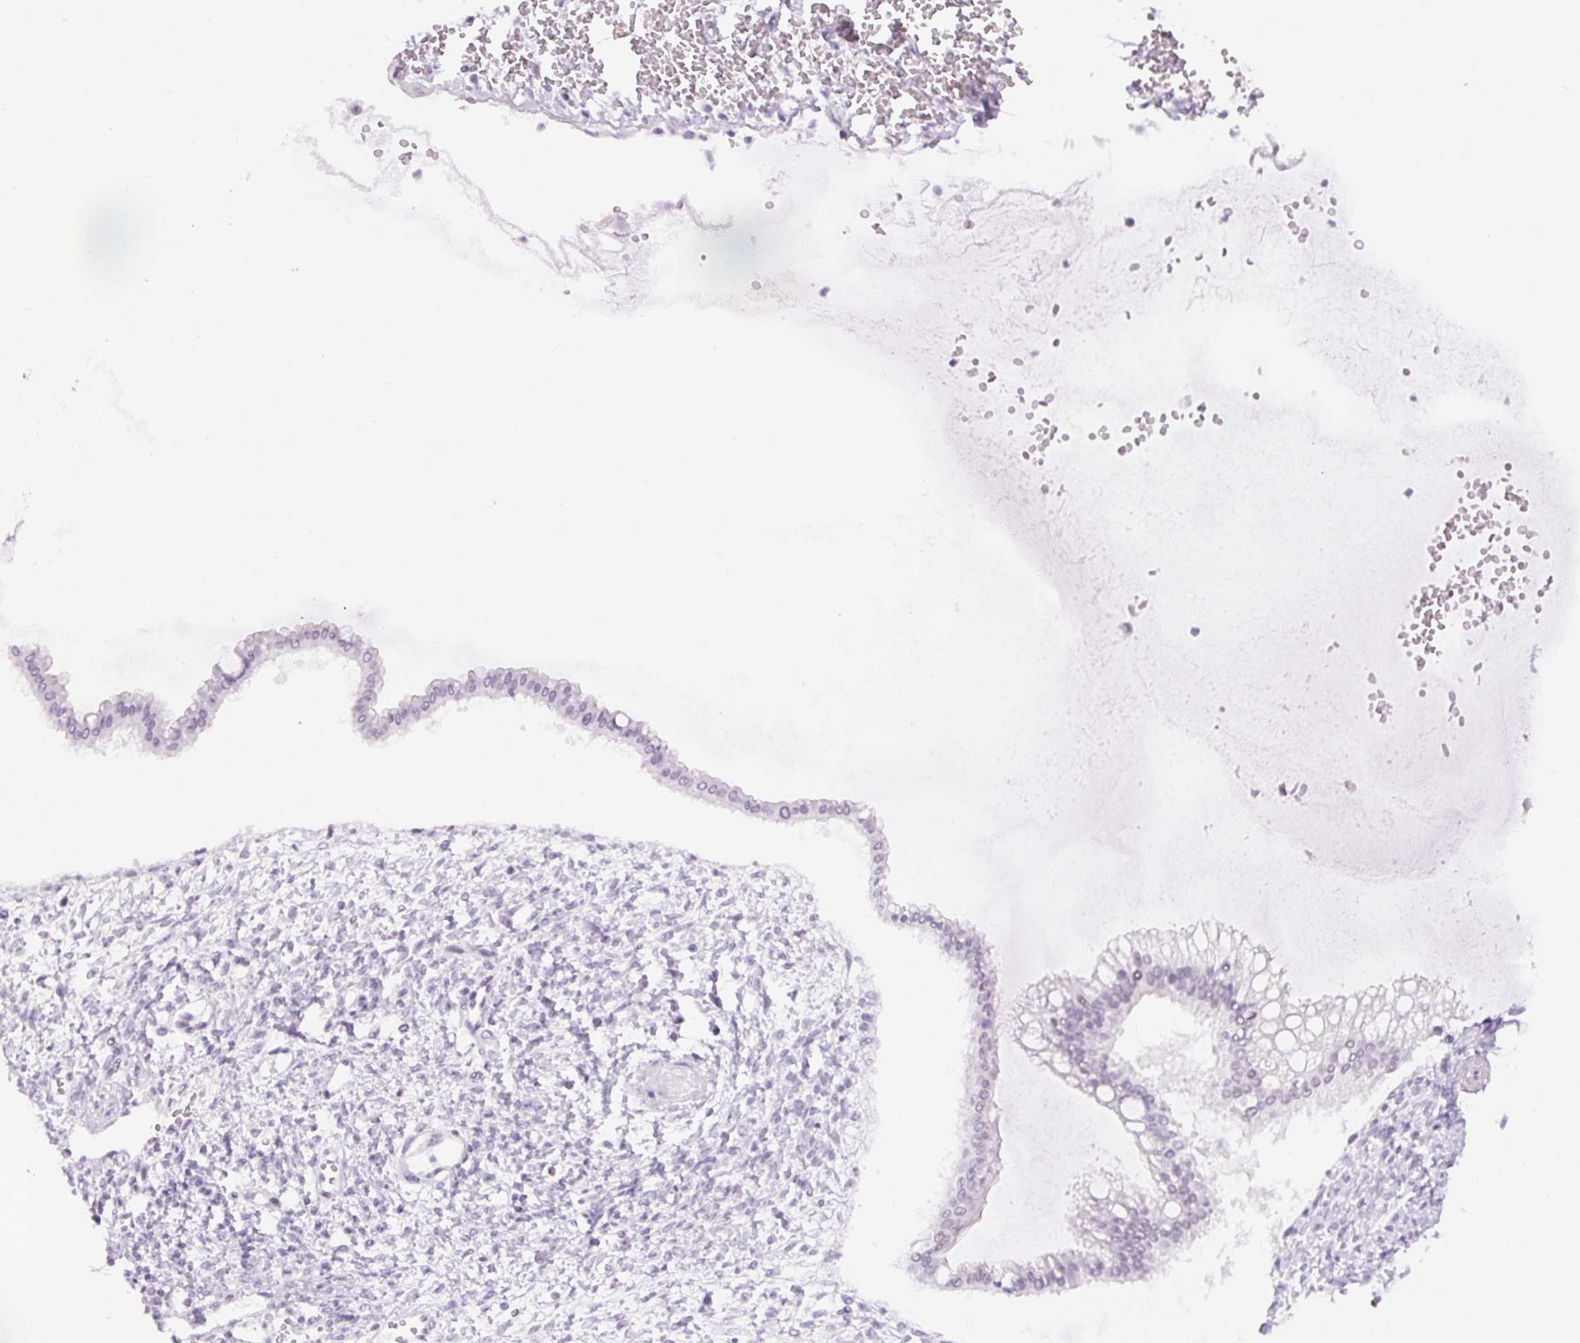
{"staining": {"intensity": "negative", "quantity": "none", "location": "none"}, "tissue": "ovarian cancer", "cell_type": "Tumor cells", "image_type": "cancer", "snomed": [{"axis": "morphology", "description": "Cystadenocarcinoma, mucinous, NOS"}, {"axis": "topography", "description": "Ovary"}], "caption": "This is an immunohistochemistry (IHC) micrograph of human ovarian mucinous cystadenocarcinoma. There is no staining in tumor cells.", "gene": "BEND2", "patient": {"sex": "female", "age": 73}}